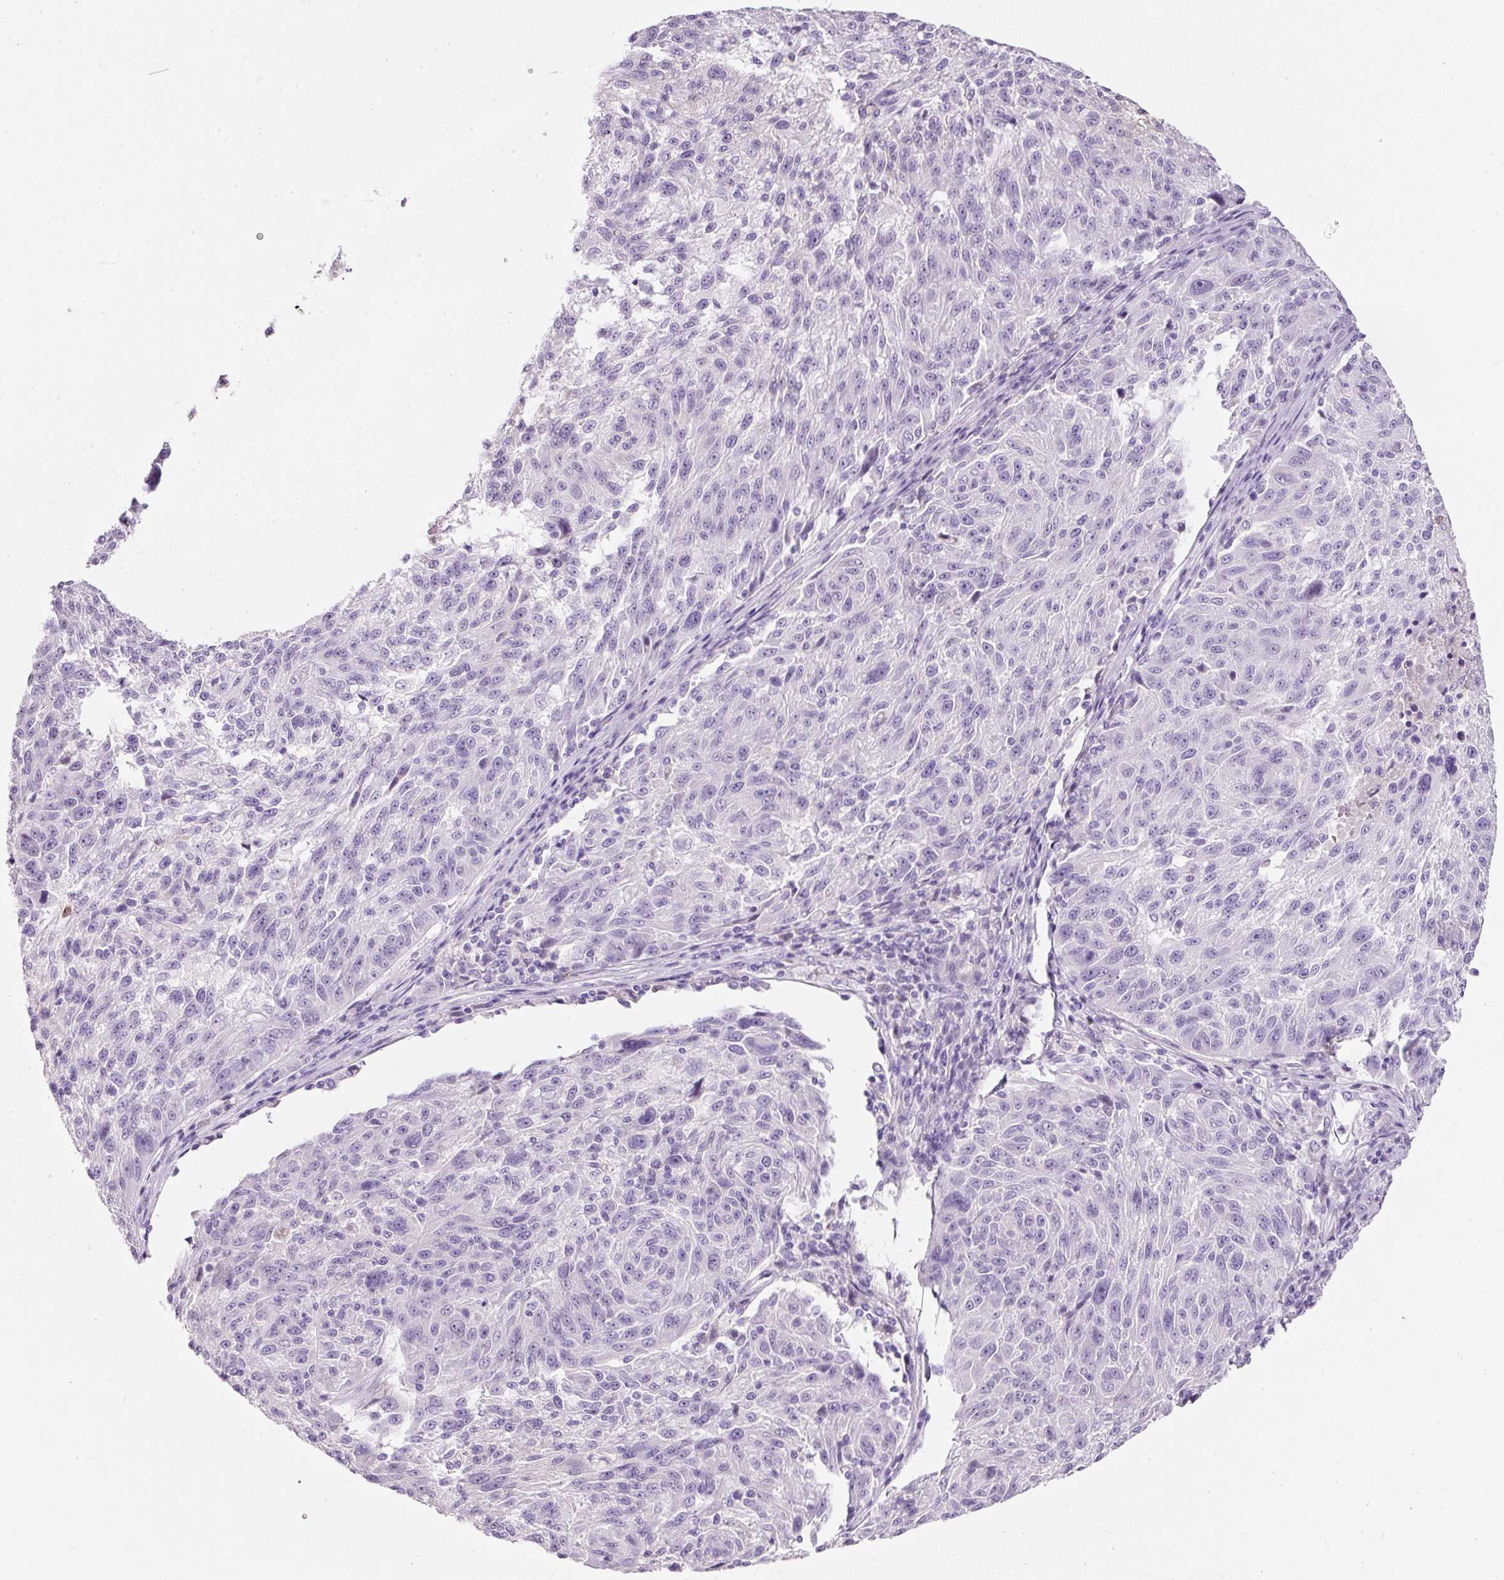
{"staining": {"intensity": "negative", "quantity": "none", "location": "none"}, "tissue": "melanoma", "cell_type": "Tumor cells", "image_type": "cancer", "snomed": [{"axis": "morphology", "description": "Malignant melanoma, NOS"}, {"axis": "topography", "description": "Skin"}], "caption": "Immunohistochemical staining of human malignant melanoma demonstrates no significant staining in tumor cells.", "gene": "DNM1", "patient": {"sex": "male", "age": 53}}